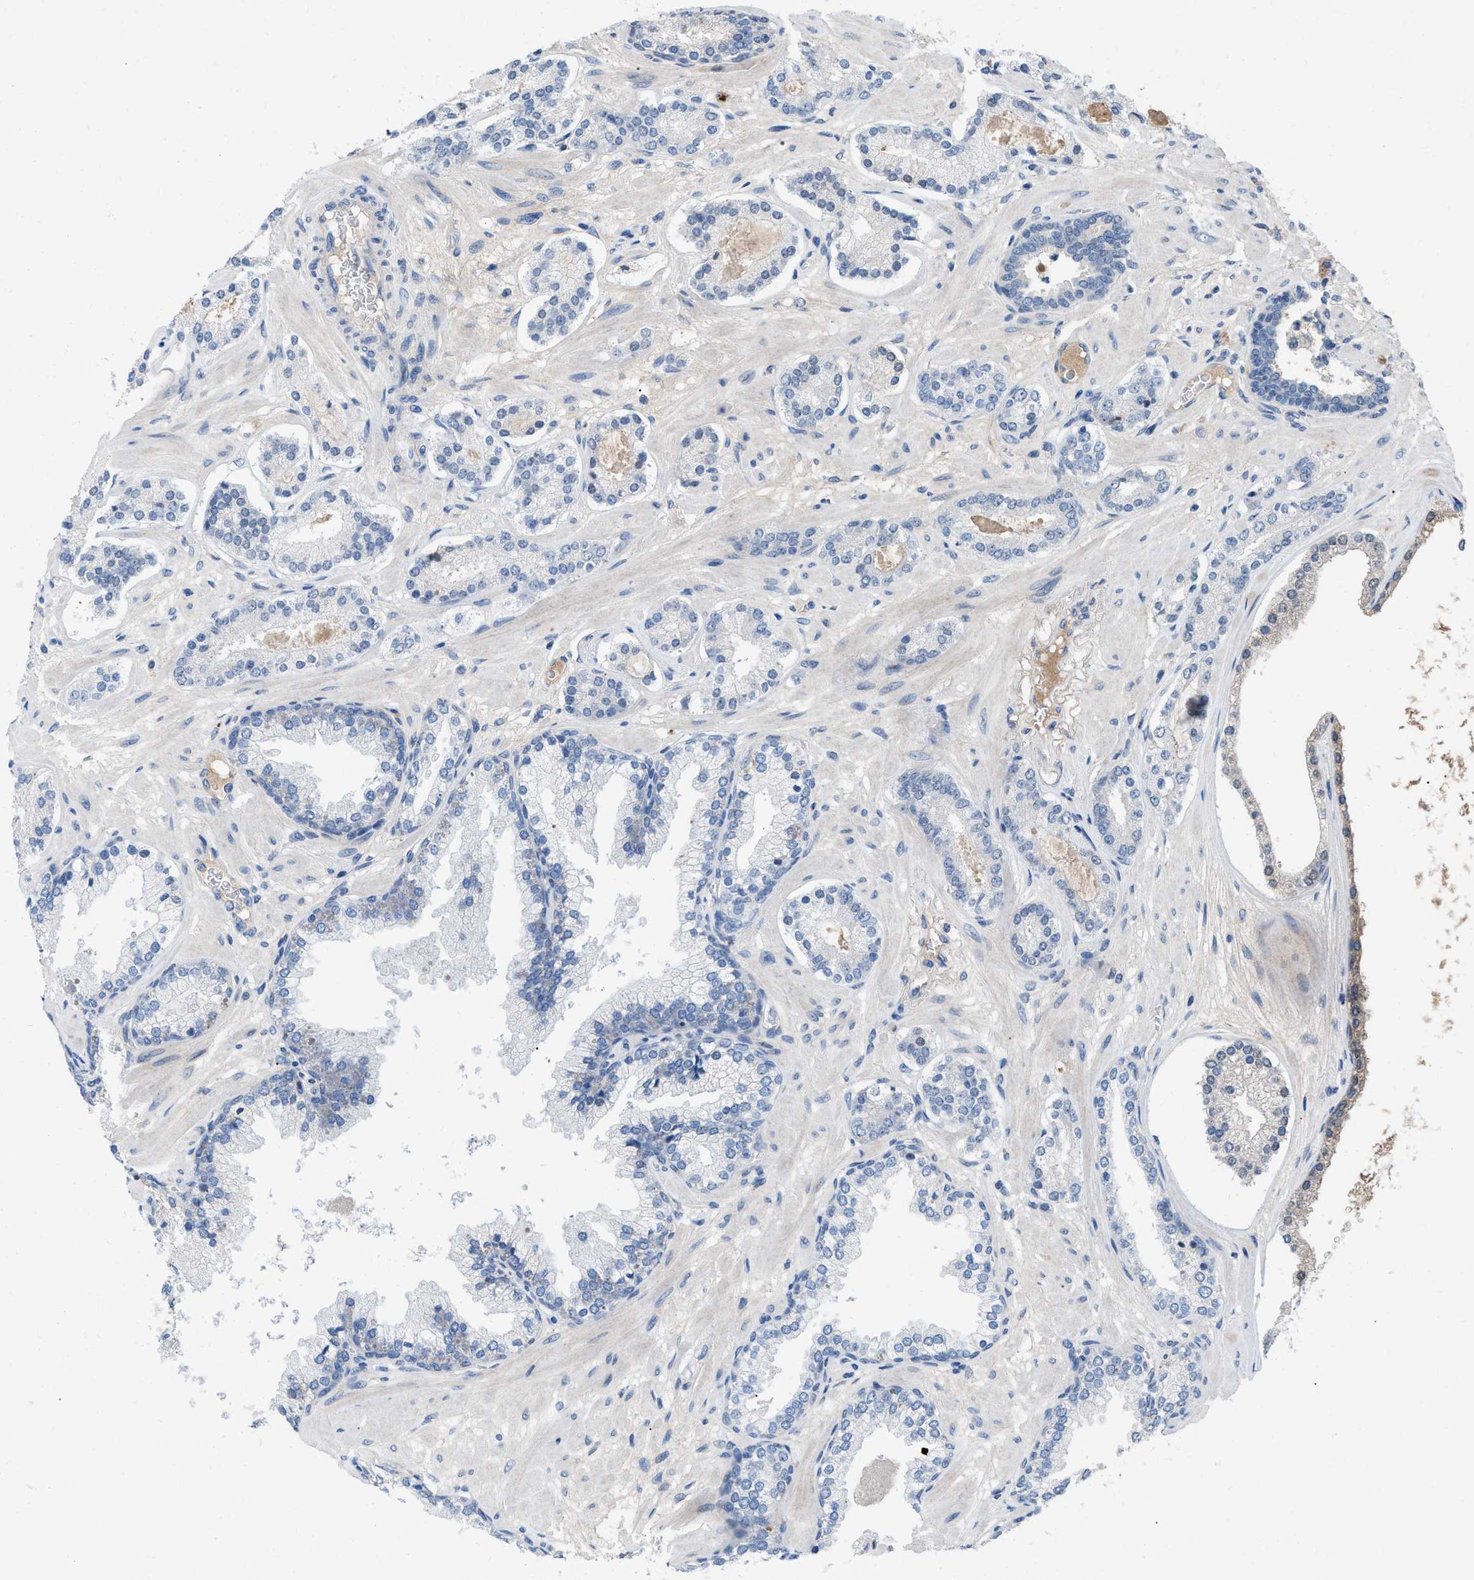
{"staining": {"intensity": "negative", "quantity": "none", "location": "none"}, "tissue": "prostate cancer", "cell_type": "Tumor cells", "image_type": "cancer", "snomed": [{"axis": "morphology", "description": "Adenocarcinoma, Low grade"}, {"axis": "topography", "description": "Prostate"}], "caption": "Histopathology image shows no protein expression in tumor cells of low-grade adenocarcinoma (prostate) tissue.", "gene": "HPX", "patient": {"sex": "male", "age": 63}}